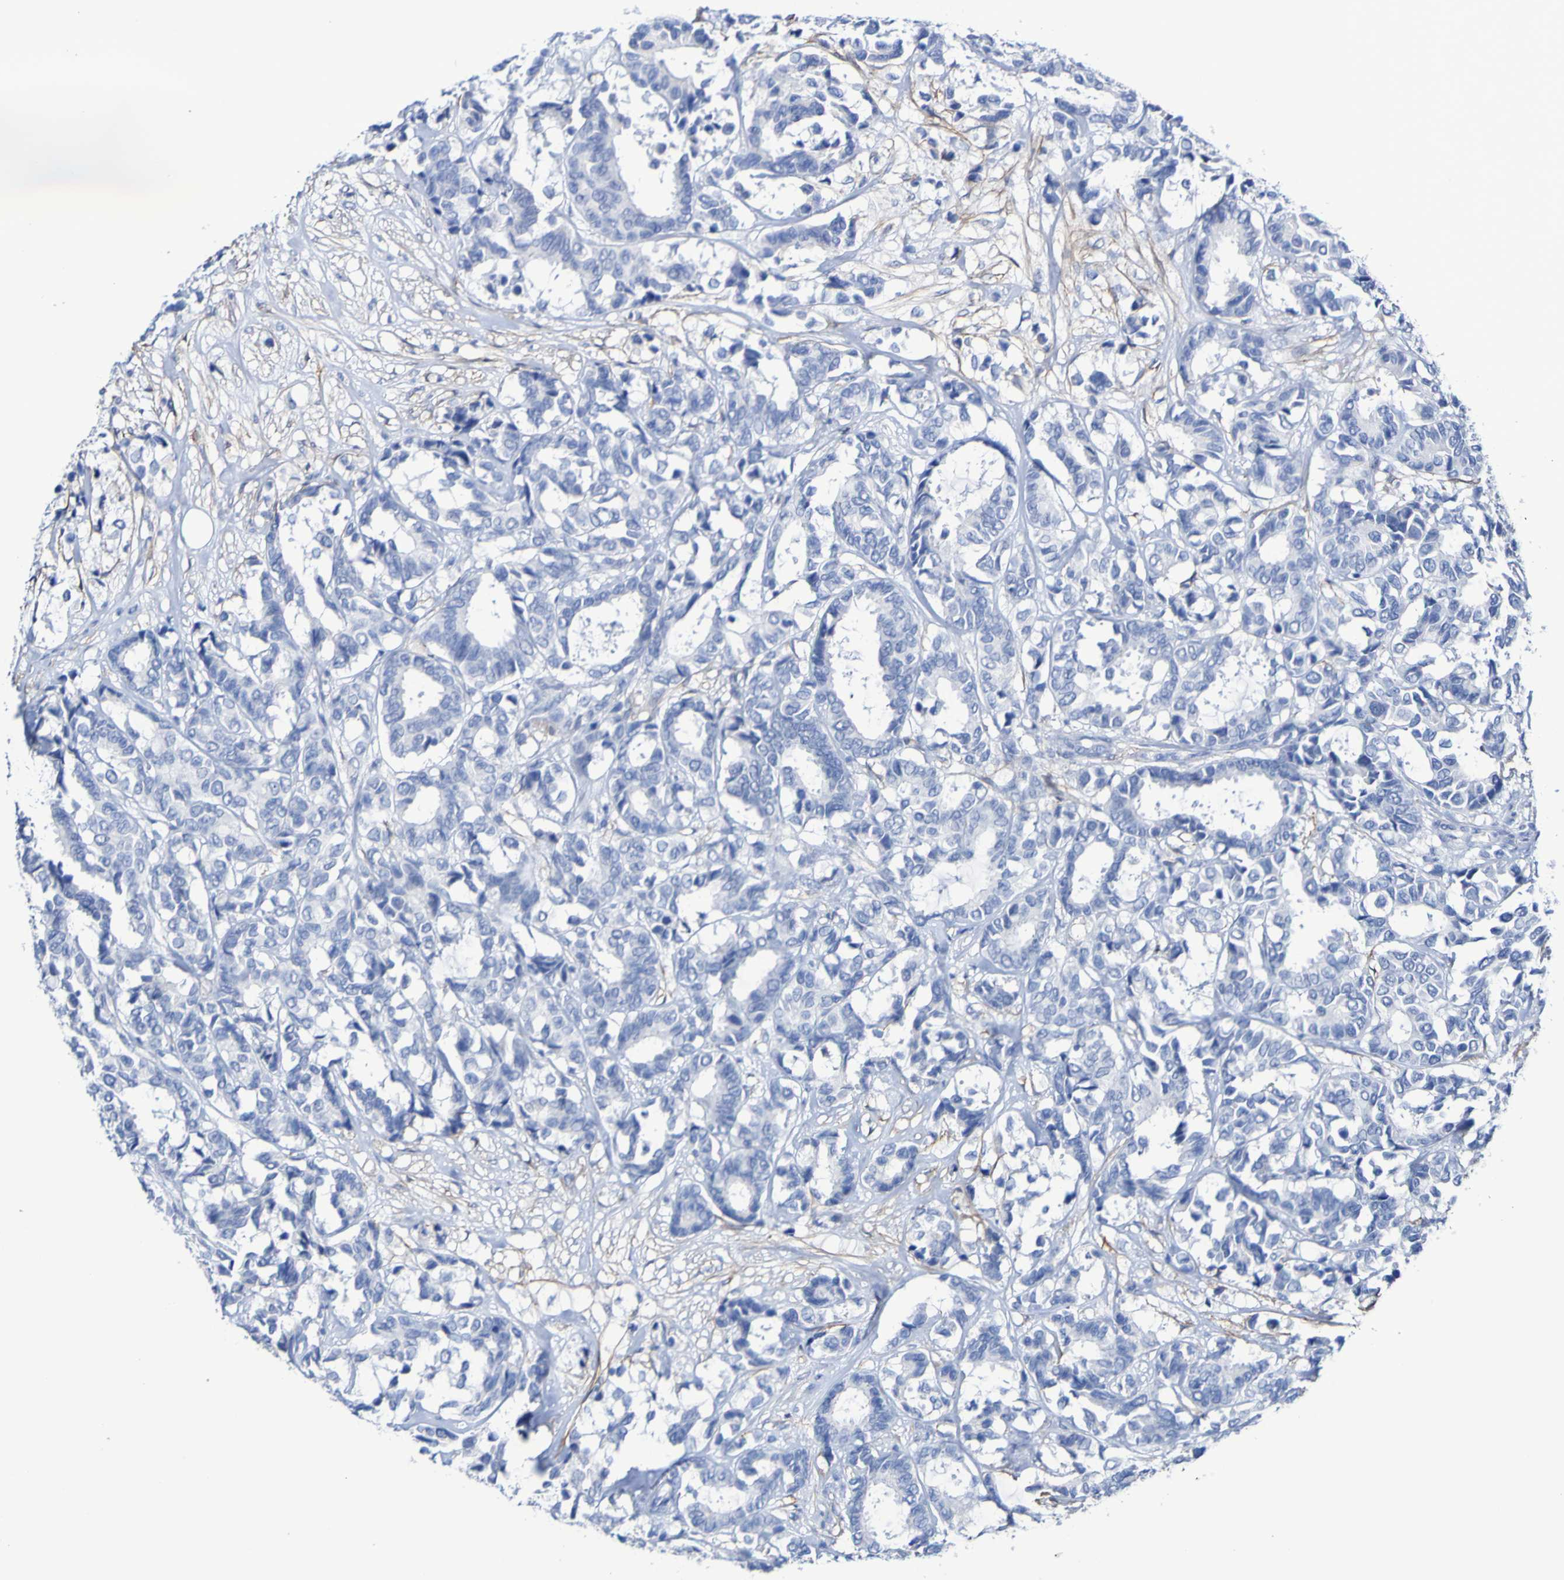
{"staining": {"intensity": "negative", "quantity": "none", "location": "none"}, "tissue": "breast cancer", "cell_type": "Tumor cells", "image_type": "cancer", "snomed": [{"axis": "morphology", "description": "Duct carcinoma"}, {"axis": "topography", "description": "Breast"}], "caption": "Immunohistochemistry histopathology image of neoplastic tissue: human breast cancer (intraductal carcinoma) stained with DAB displays no significant protein staining in tumor cells. (DAB immunohistochemistry (IHC) with hematoxylin counter stain).", "gene": "SGCB", "patient": {"sex": "female", "age": 87}}